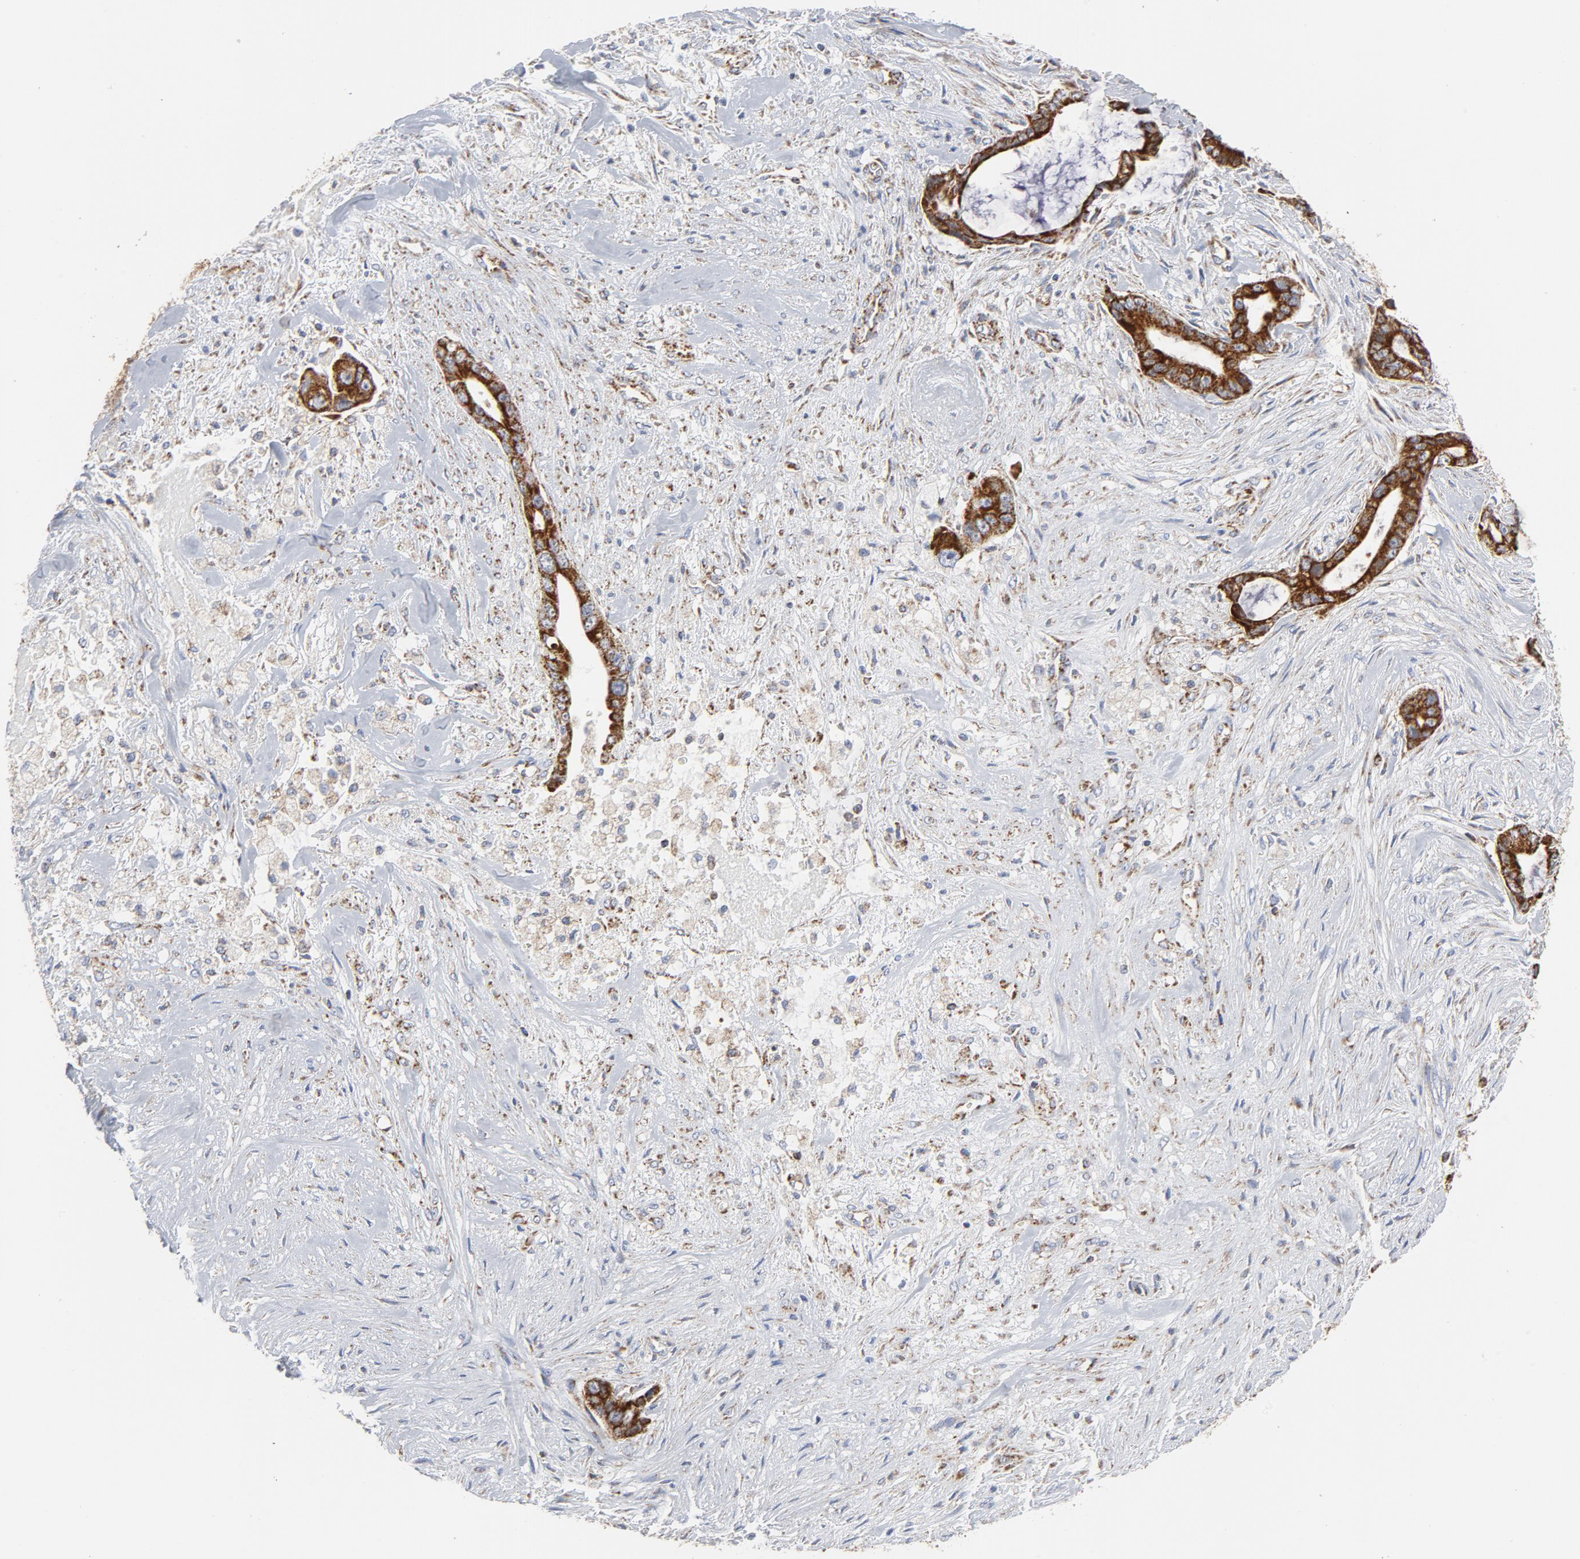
{"staining": {"intensity": "strong", "quantity": ">75%", "location": "cytoplasmic/membranous"}, "tissue": "liver cancer", "cell_type": "Tumor cells", "image_type": "cancer", "snomed": [{"axis": "morphology", "description": "Cholangiocarcinoma"}, {"axis": "topography", "description": "Liver"}], "caption": "Liver cancer was stained to show a protein in brown. There is high levels of strong cytoplasmic/membranous positivity in approximately >75% of tumor cells. (DAB = brown stain, brightfield microscopy at high magnification).", "gene": "CYCS", "patient": {"sex": "female", "age": 55}}